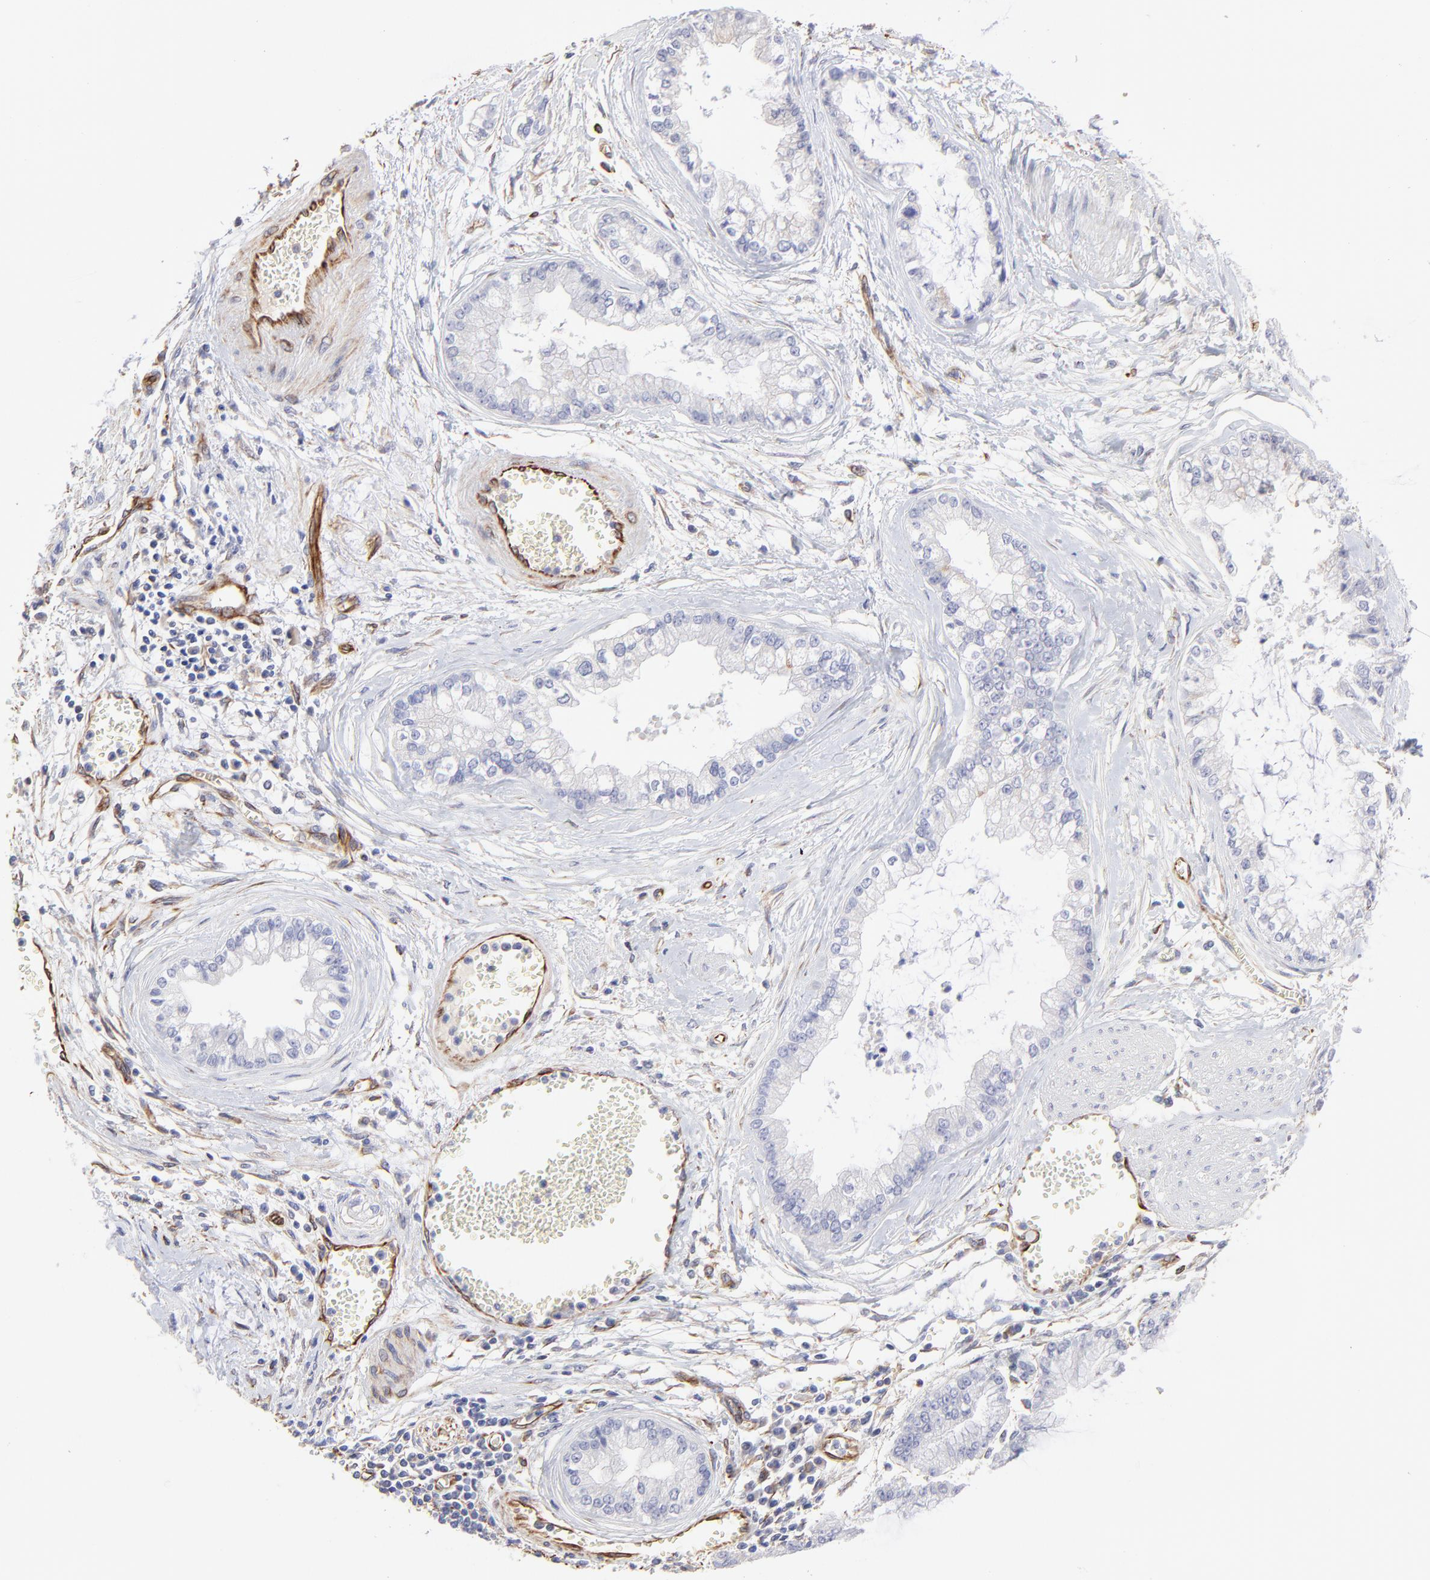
{"staining": {"intensity": "negative", "quantity": "none", "location": "none"}, "tissue": "liver cancer", "cell_type": "Tumor cells", "image_type": "cancer", "snomed": [{"axis": "morphology", "description": "Cholangiocarcinoma"}, {"axis": "topography", "description": "Liver"}], "caption": "High power microscopy micrograph of an immunohistochemistry histopathology image of liver cholangiocarcinoma, revealing no significant expression in tumor cells. (DAB immunohistochemistry with hematoxylin counter stain).", "gene": "COX8C", "patient": {"sex": "female", "age": 79}}